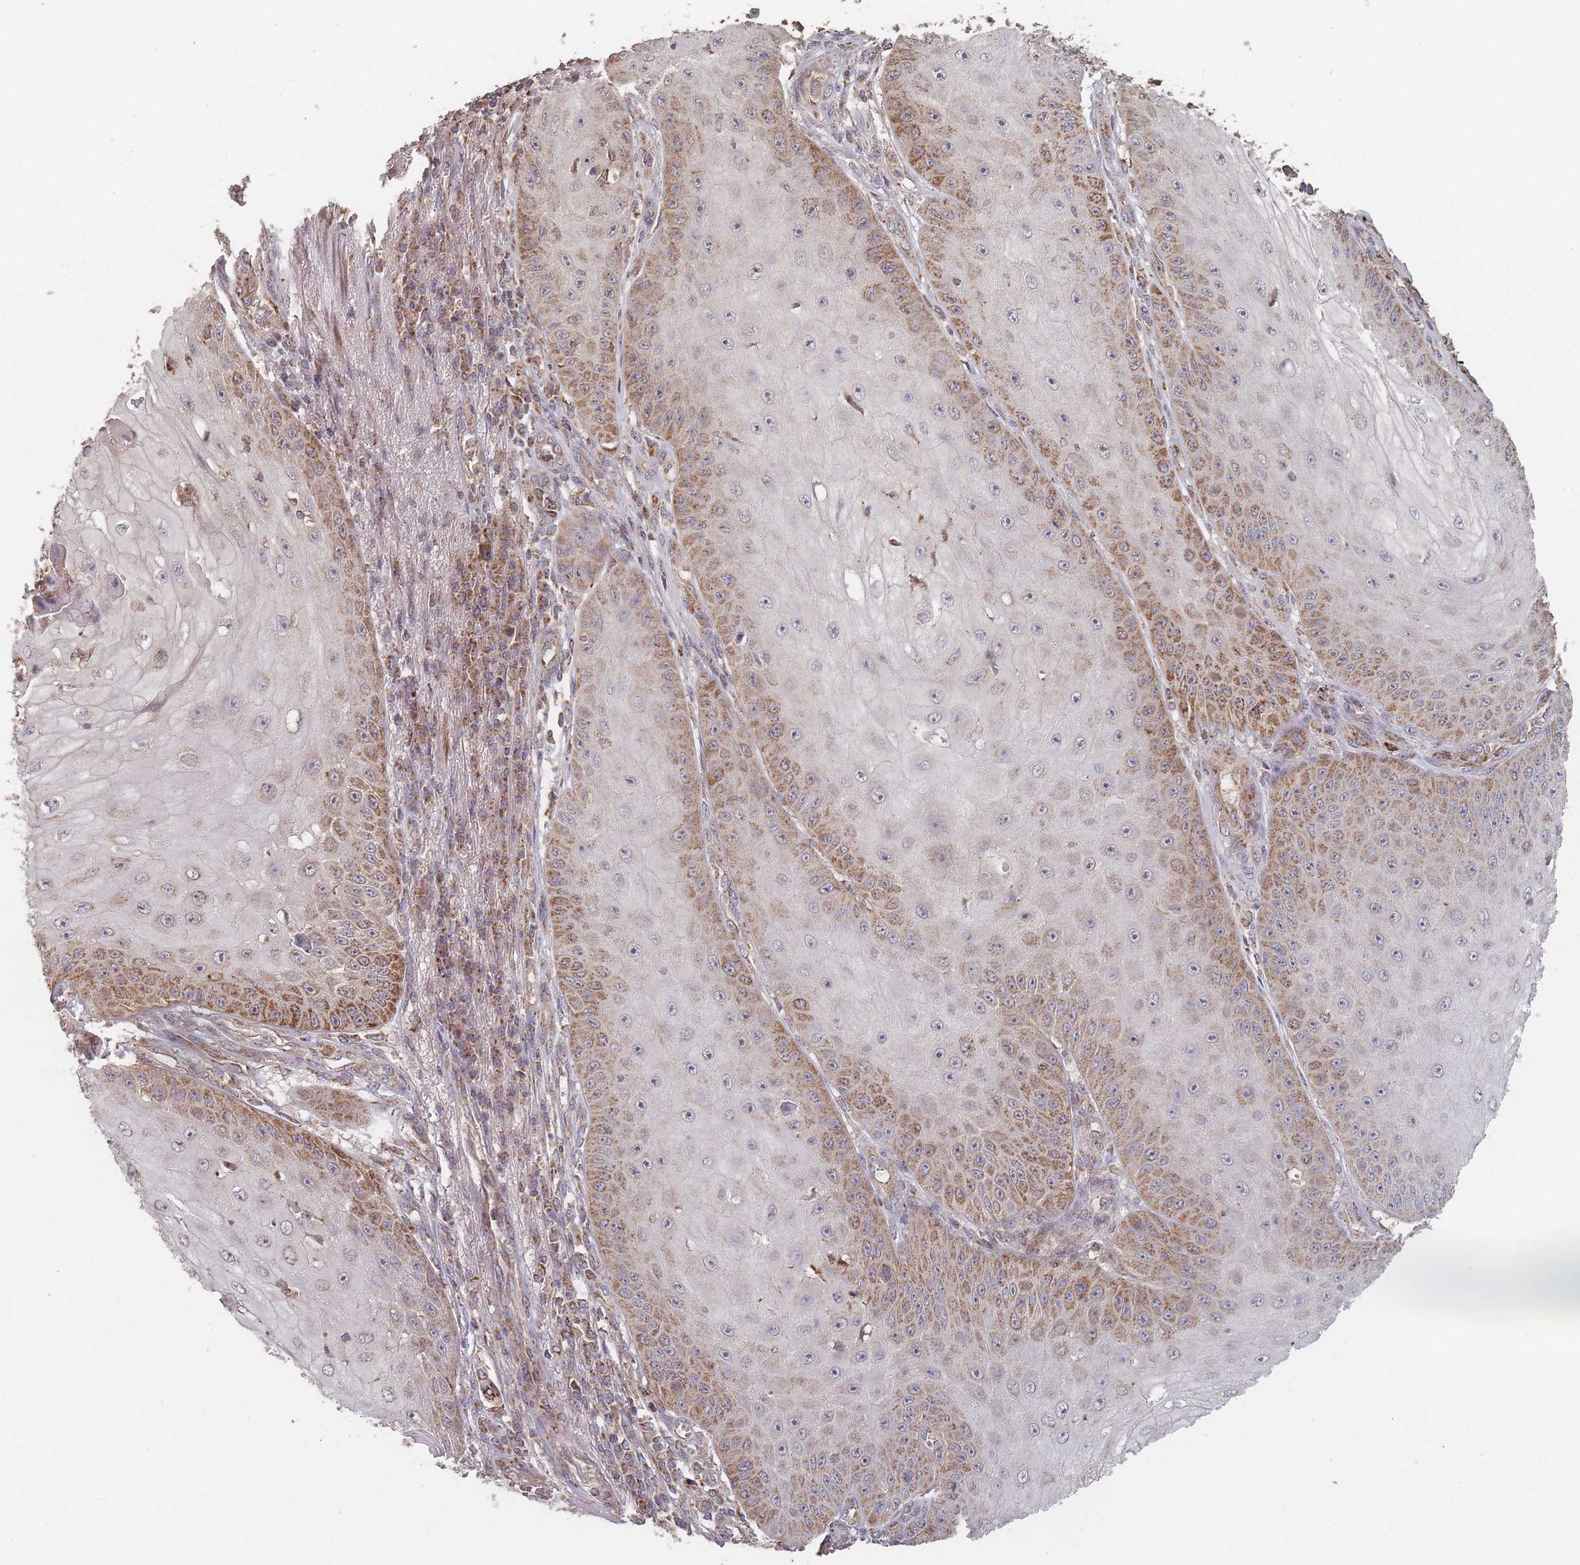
{"staining": {"intensity": "moderate", "quantity": "25%-75%", "location": "cytoplasmic/membranous"}, "tissue": "skin cancer", "cell_type": "Tumor cells", "image_type": "cancer", "snomed": [{"axis": "morphology", "description": "Squamous cell carcinoma, NOS"}, {"axis": "topography", "description": "Skin"}], "caption": "A histopathology image of human skin squamous cell carcinoma stained for a protein demonstrates moderate cytoplasmic/membranous brown staining in tumor cells.", "gene": "LYRM7", "patient": {"sex": "male", "age": 70}}